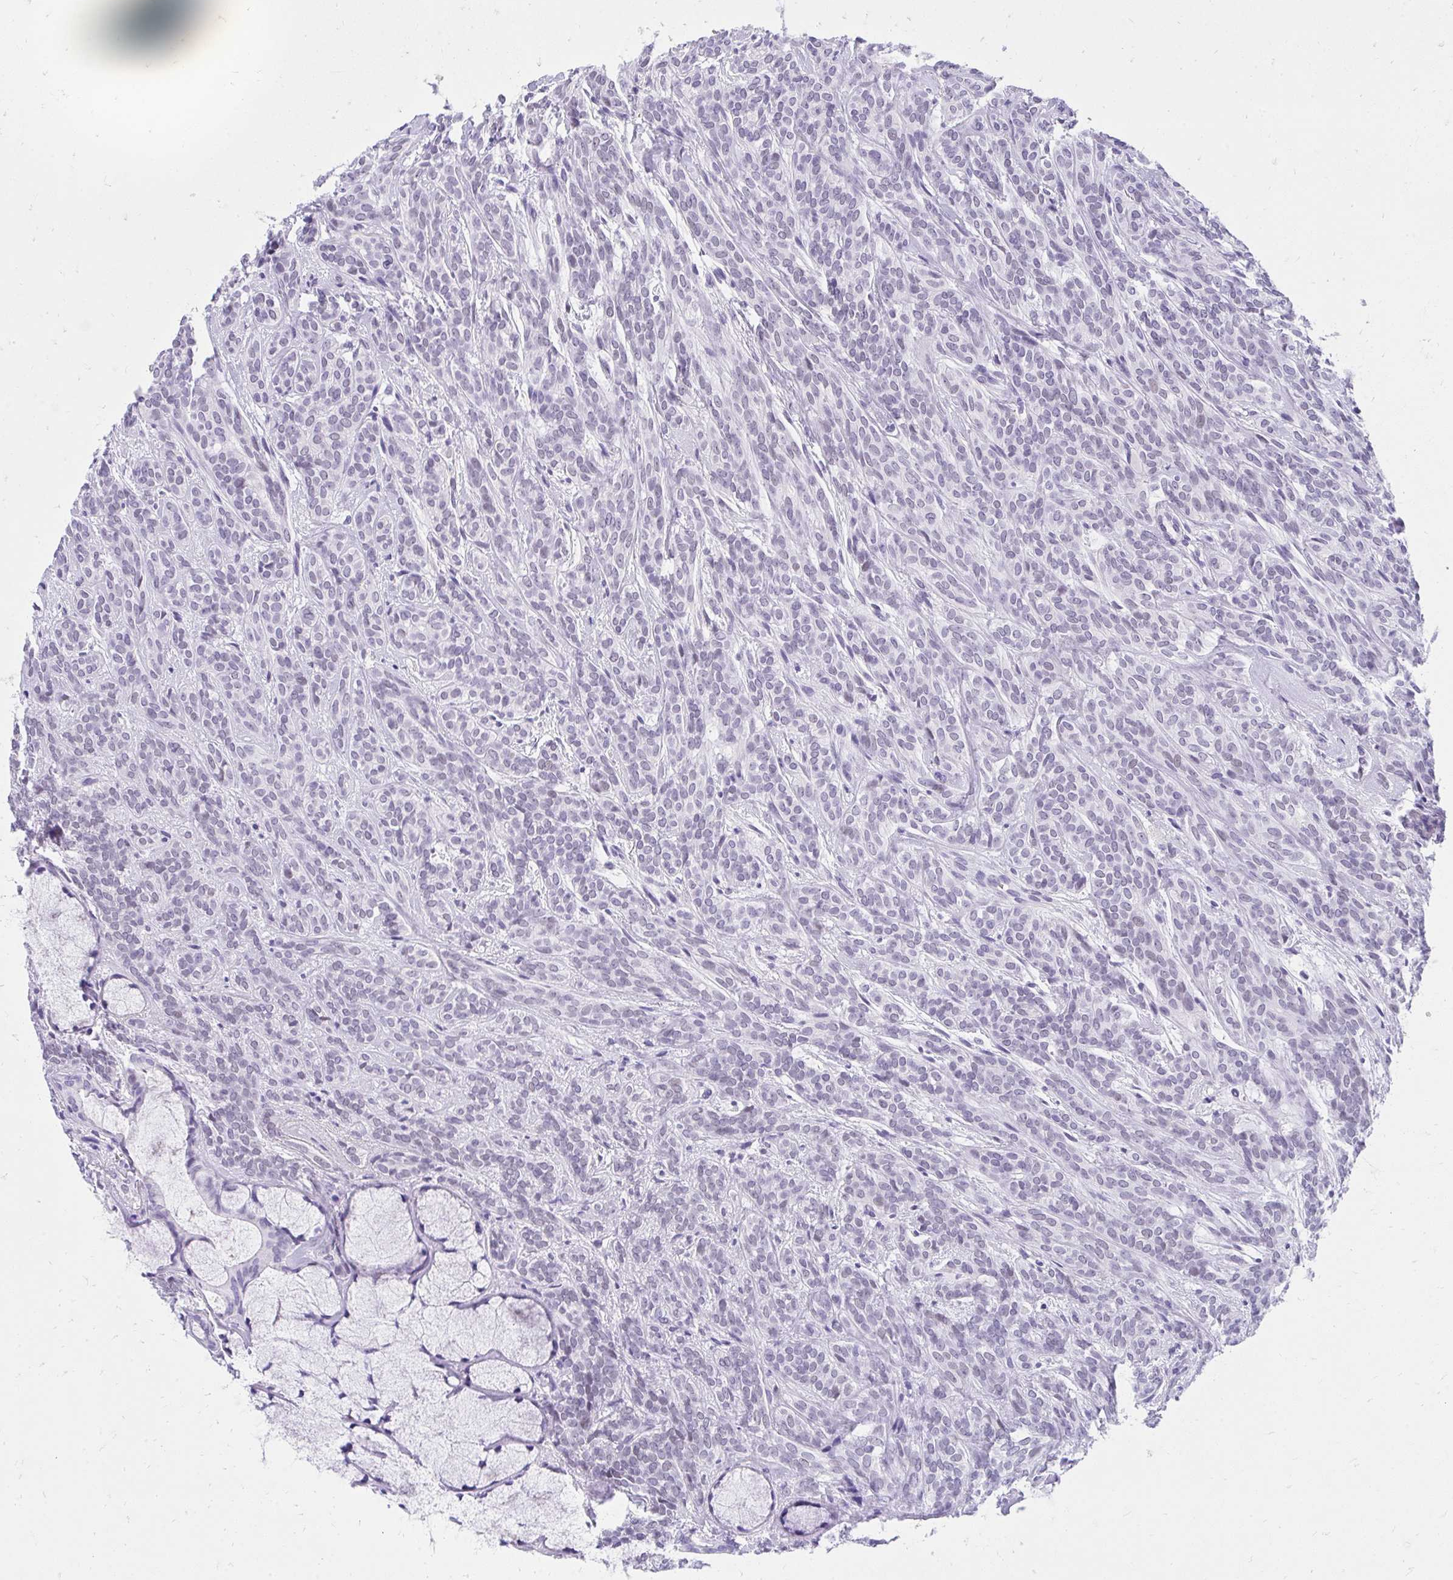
{"staining": {"intensity": "negative", "quantity": "none", "location": "none"}, "tissue": "head and neck cancer", "cell_type": "Tumor cells", "image_type": "cancer", "snomed": [{"axis": "morphology", "description": "Adenocarcinoma, NOS"}, {"axis": "topography", "description": "Head-Neck"}], "caption": "This micrograph is of head and neck cancer (adenocarcinoma) stained with immunohistochemistry to label a protein in brown with the nuclei are counter-stained blue. There is no expression in tumor cells.", "gene": "KLK1", "patient": {"sex": "female", "age": 57}}